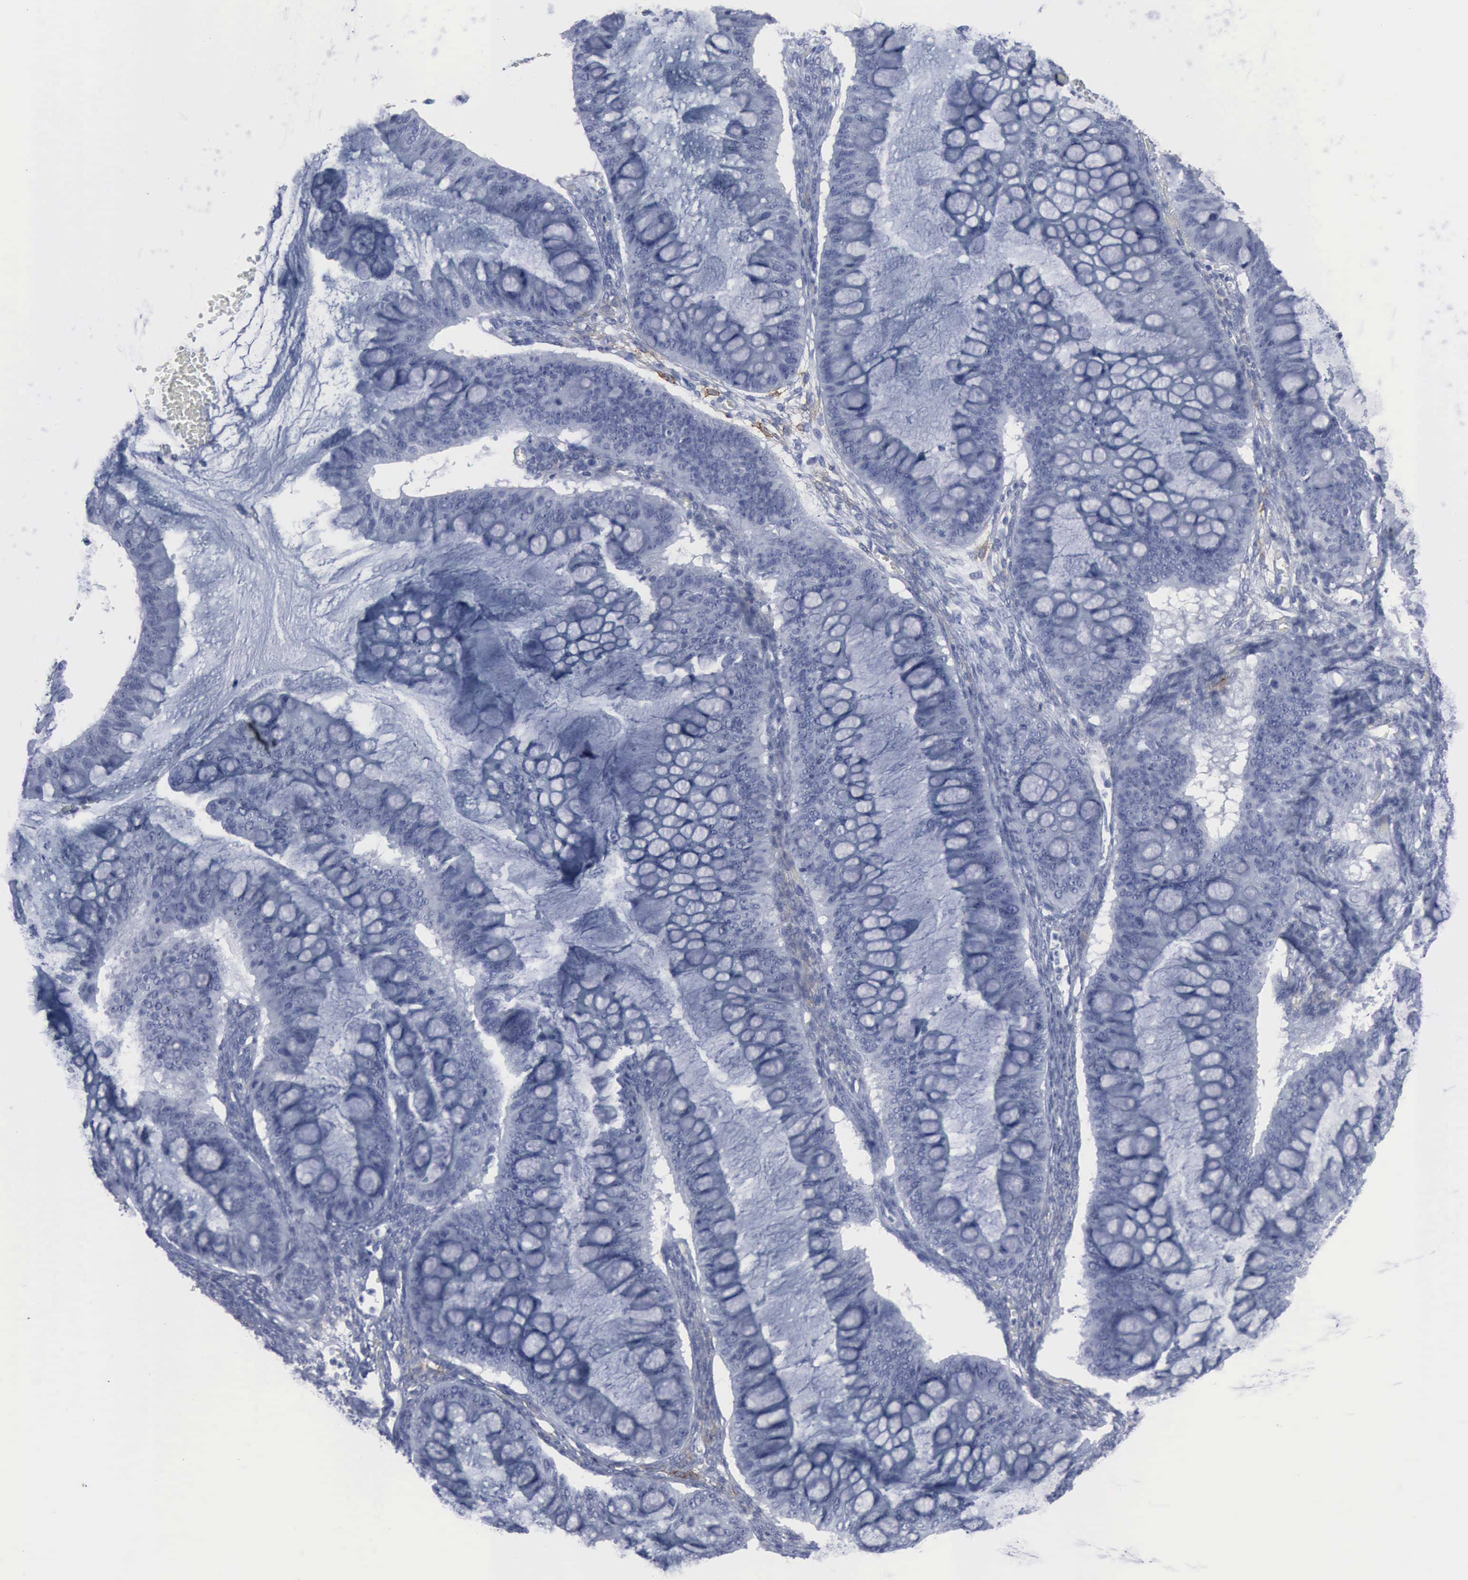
{"staining": {"intensity": "negative", "quantity": "none", "location": "none"}, "tissue": "ovarian cancer", "cell_type": "Tumor cells", "image_type": "cancer", "snomed": [{"axis": "morphology", "description": "Cystadenocarcinoma, mucinous, NOS"}, {"axis": "topography", "description": "Ovary"}], "caption": "Immunohistochemistry of human ovarian mucinous cystadenocarcinoma reveals no expression in tumor cells.", "gene": "VCAM1", "patient": {"sex": "female", "age": 73}}